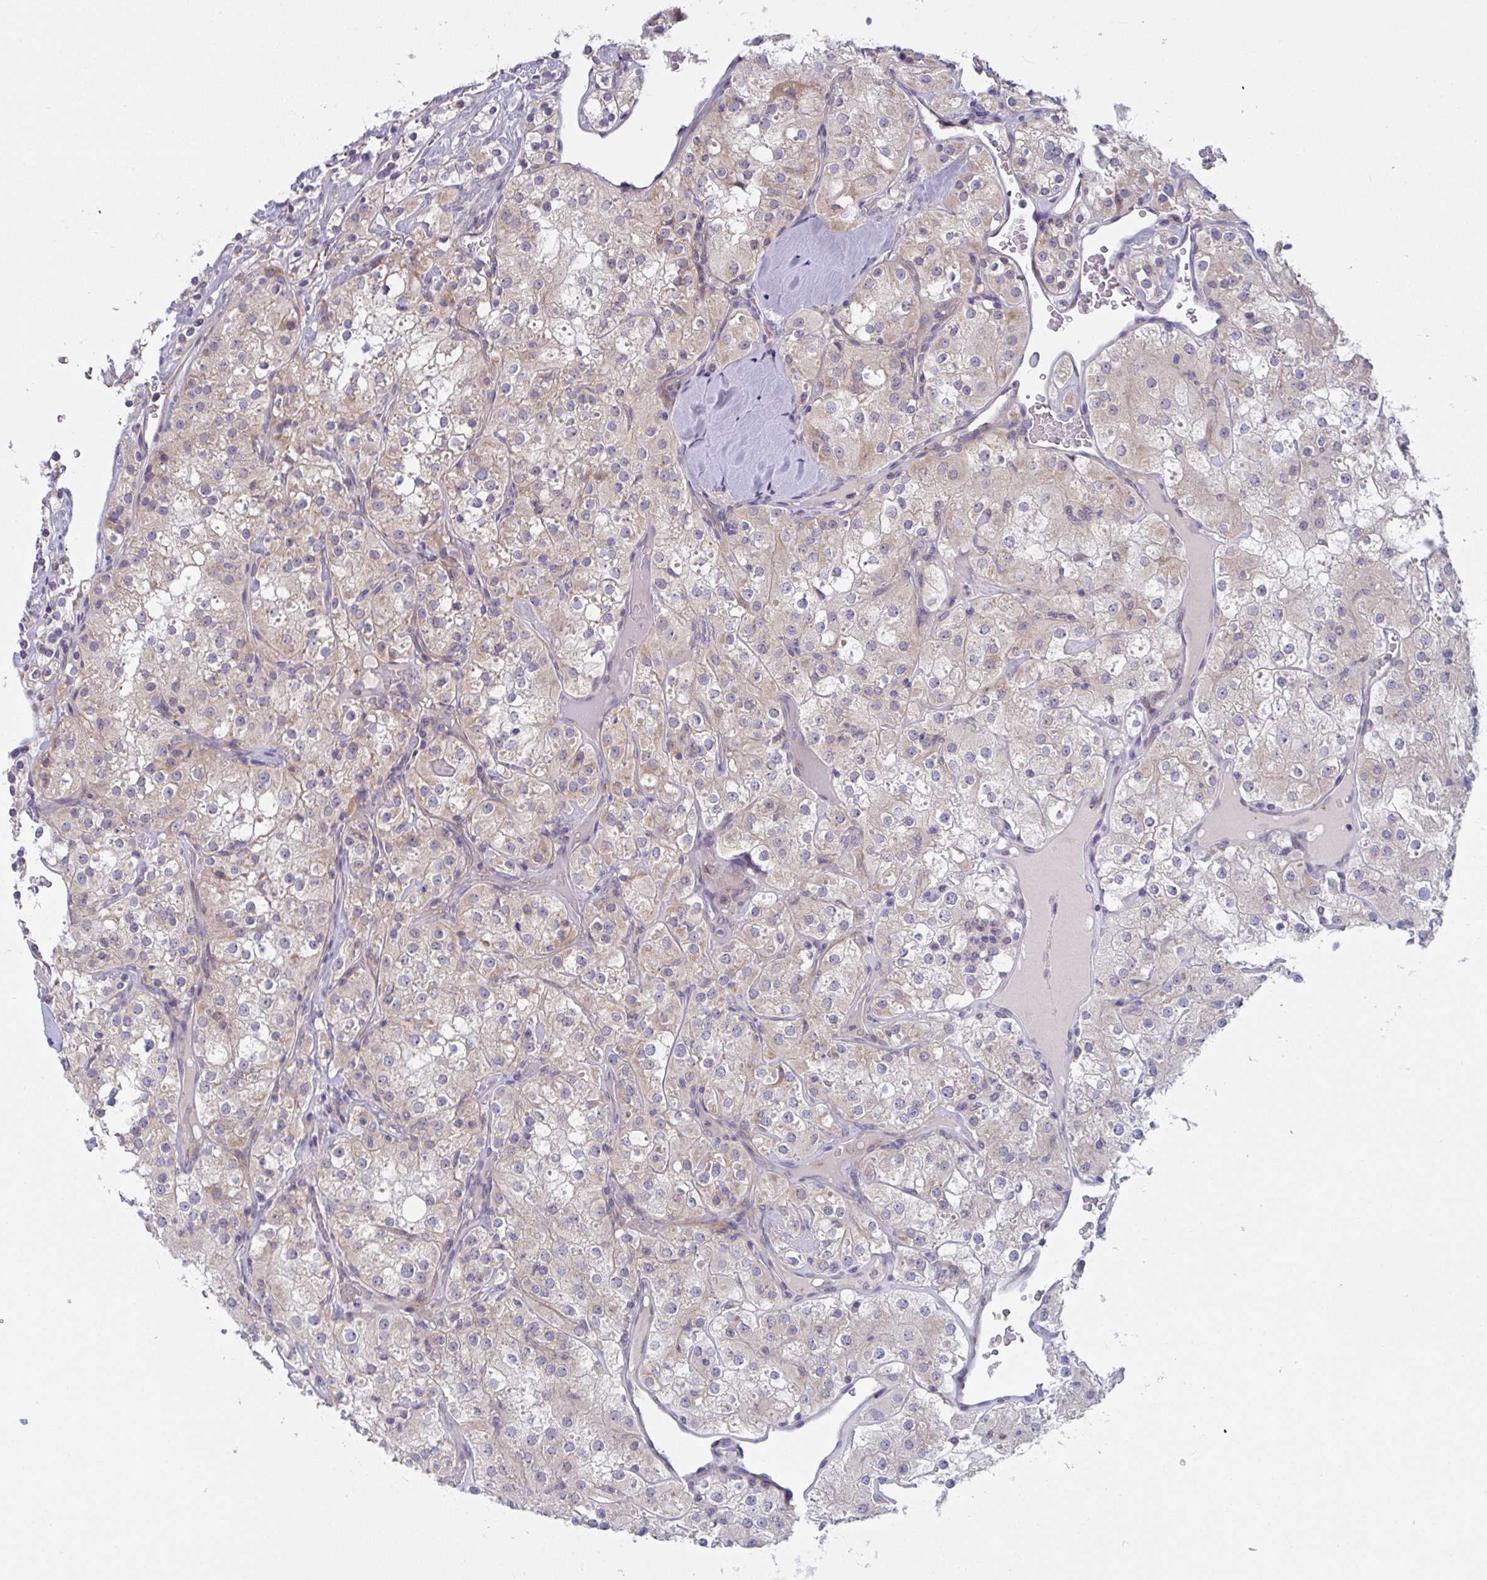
{"staining": {"intensity": "weak", "quantity": "25%-75%", "location": "cytoplasmic/membranous"}, "tissue": "renal cancer", "cell_type": "Tumor cells", "image_type": "cancer", "snomed": [{"axis": "morphology", "description": "Adenocarcinoma, NOS"}, {"axis": "topography", "description": "Kidney"}], "caption": "Protein staining by immunohistochemistry (IHC) shows weak cytoplasmic/membranous positivity in about 25%-75% of tumor cells in renal adenocarcinoma.", "gene": "MRPS2", "patient": {"sex": "male", "age": 77}}